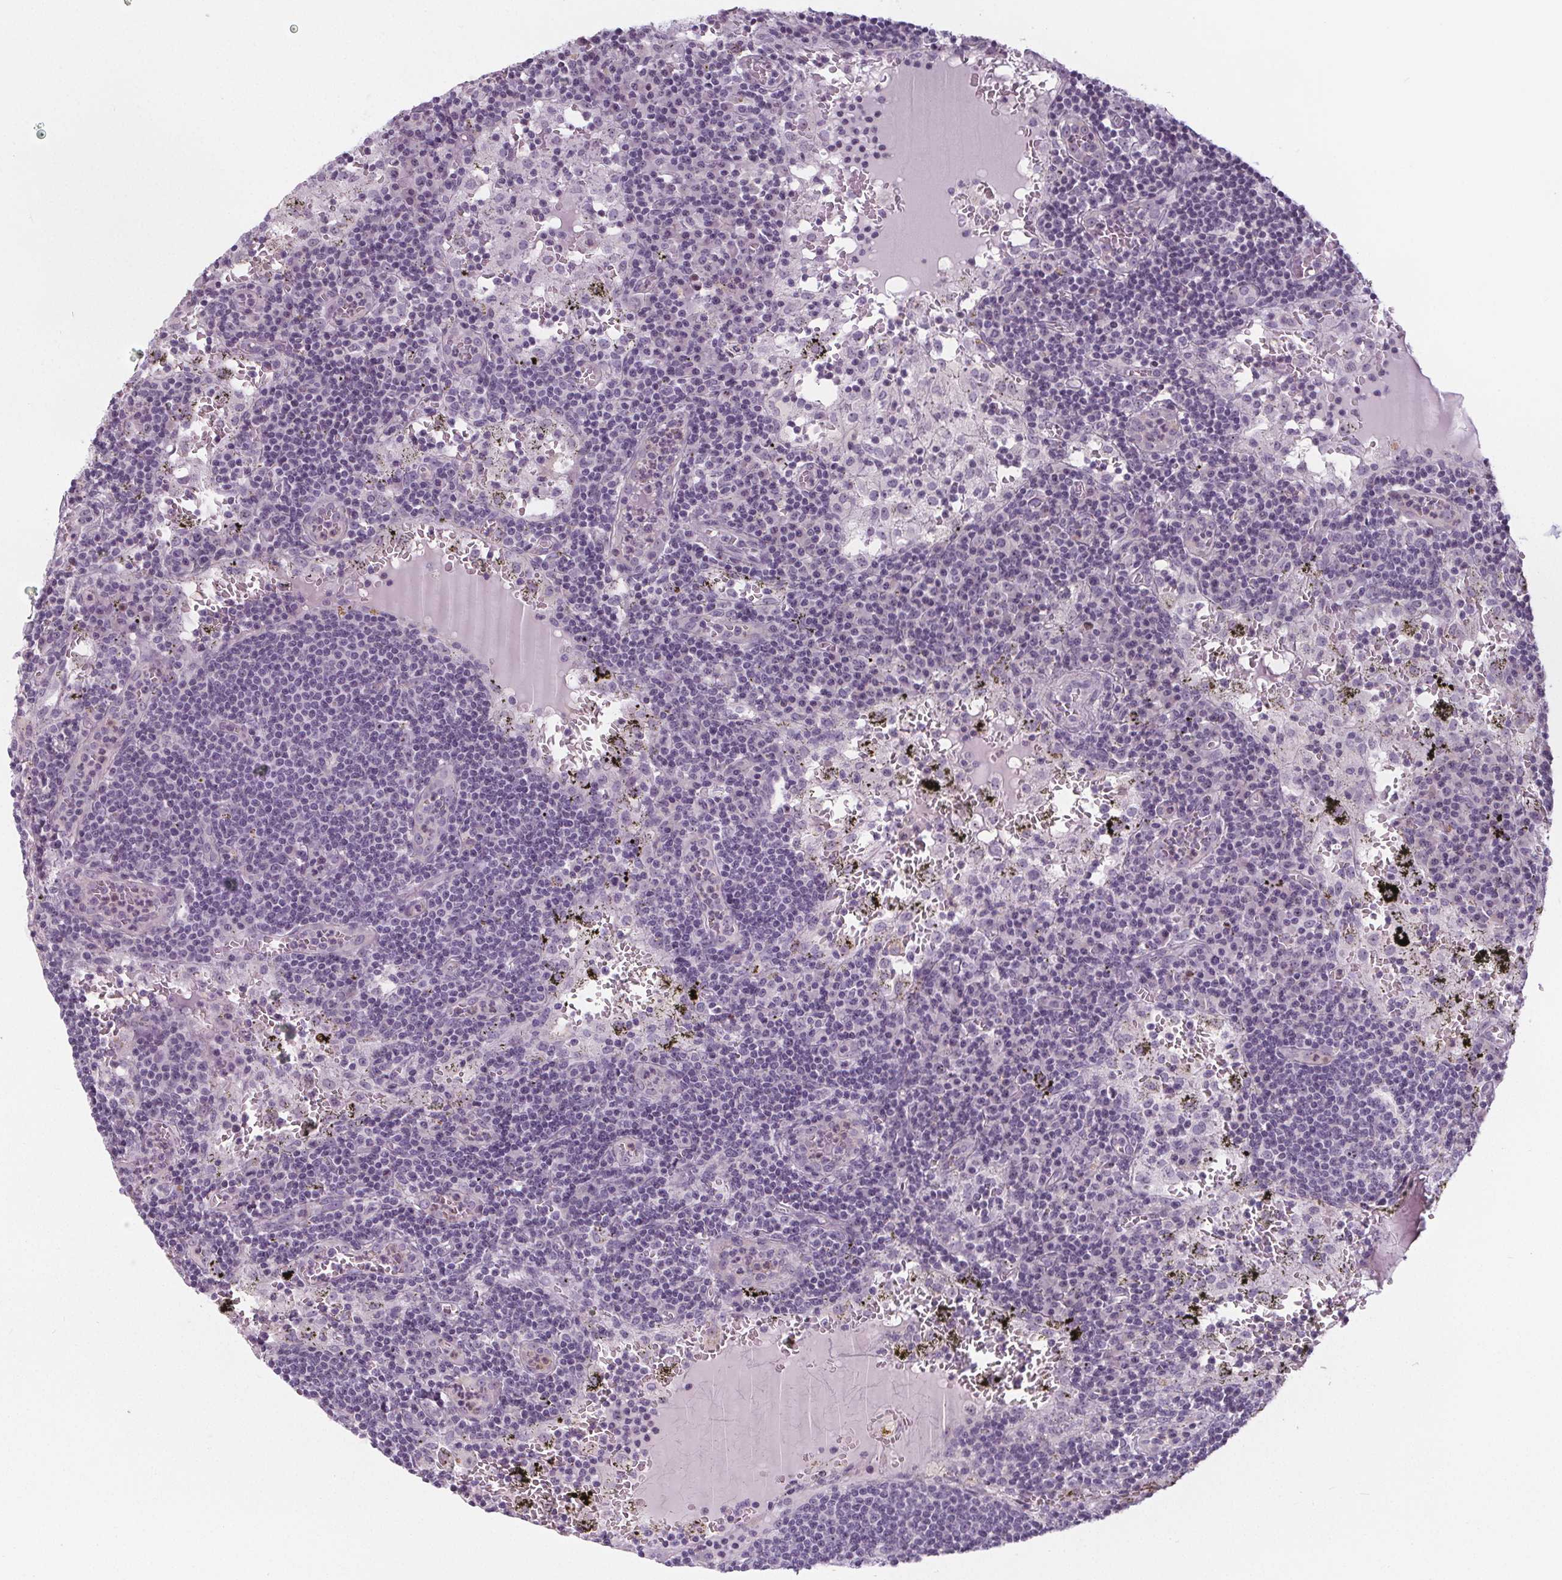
{"staining": {"intensity": "negative", "quantity": "none", "location": "none"}, "tissue": "lymph node", "cell_type": "Germinal center cells", "image_type": "normal", "snomed": [{"axis": "morphology", "description": "Normal tissue, NOS"}, {"axis": "topography", "description": "Lymph node"}], "caption": "IHC image of benign lymph node: human lymph node stained with DAB (3,3'-diaminobenzidine) demonstrates no significant protein positivity in germinal center cells.", "gene": "NOLC1", "patient": {"sex": "male", "age": 62}}